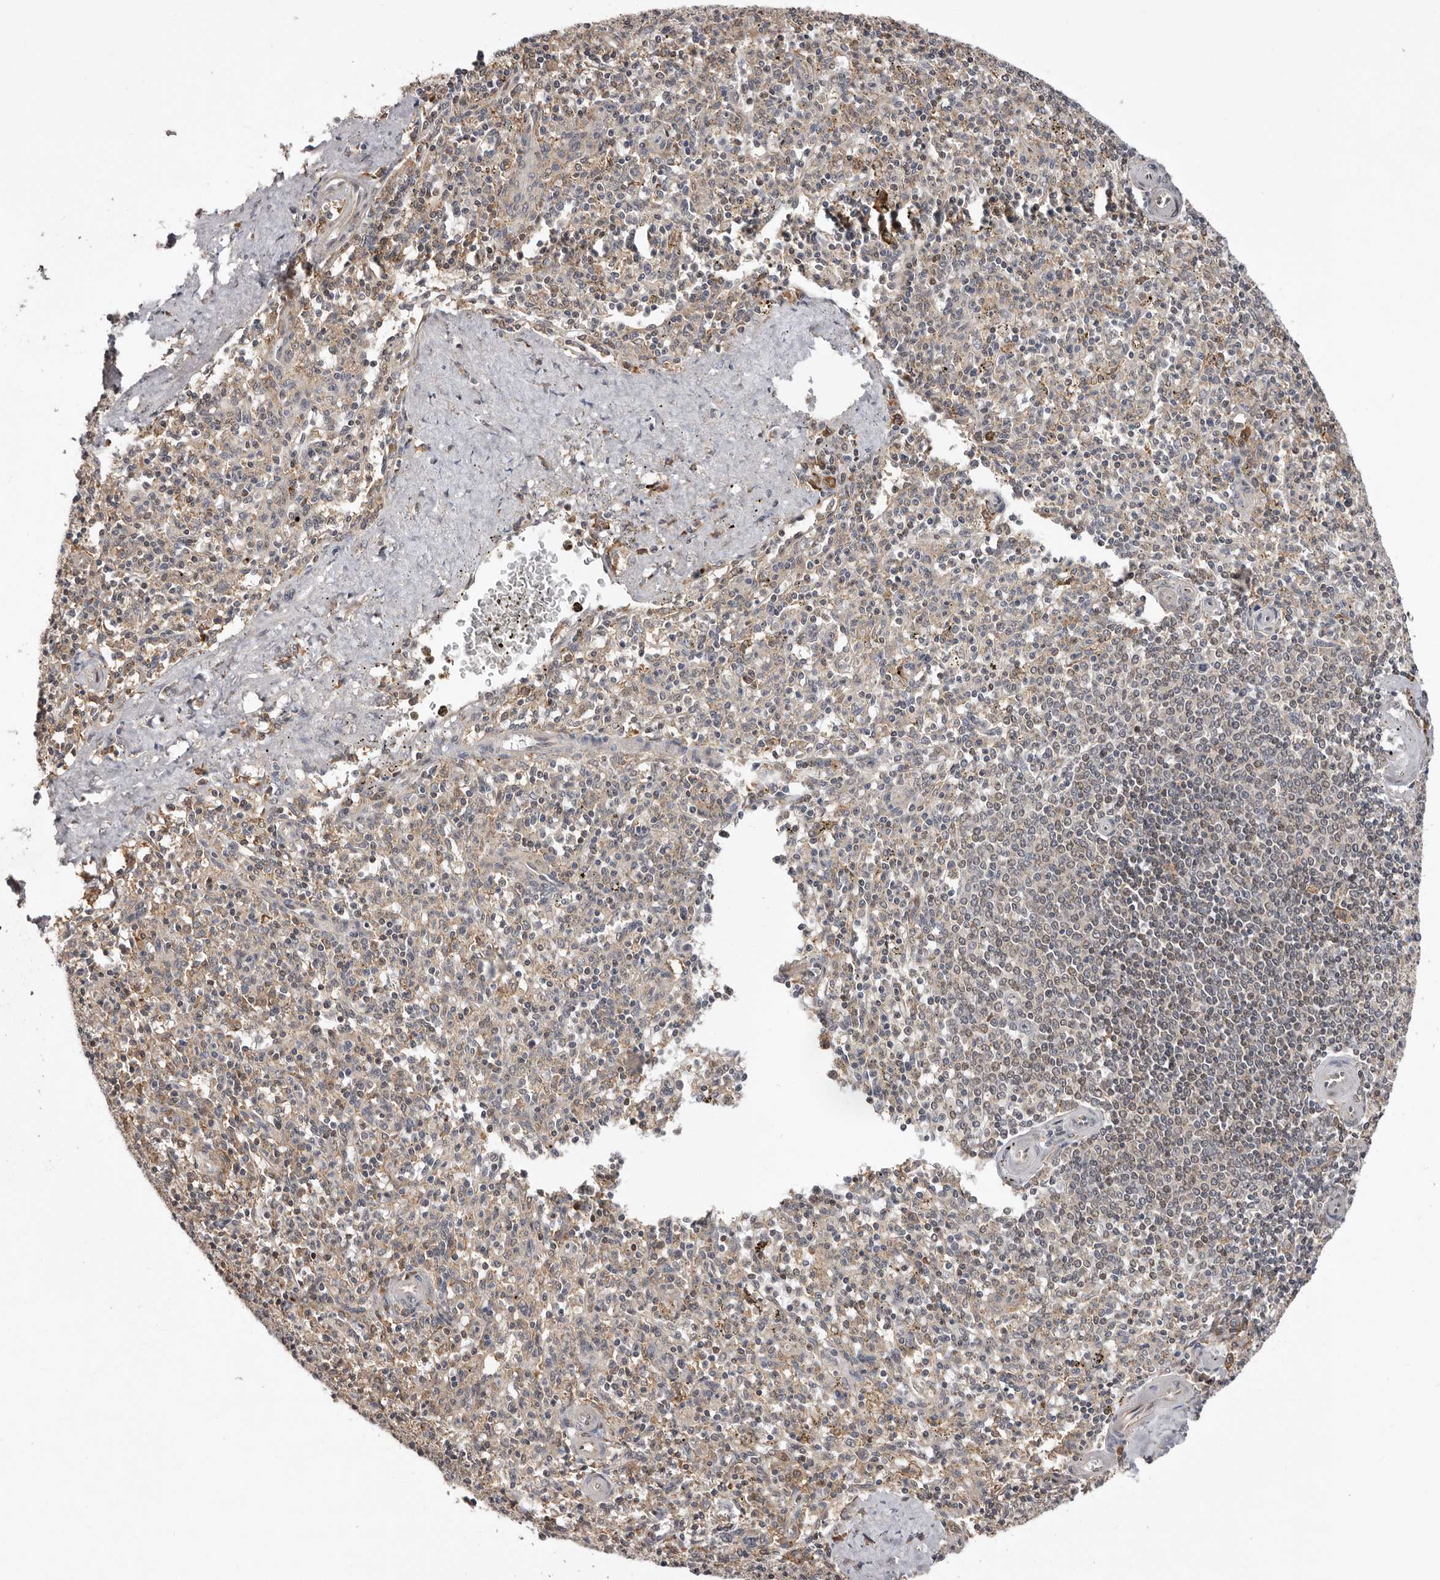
{"staining": {"intensity": "weak", "quantity": "<25%", "location": "cytoplasmic/membranous"}, "tissue": "spleen", "cell_type": "Cells in red pulp", "image_type": "normal", "snomed": [{"axis": "morphology", "description": "Normal tissue, NOS"}, {"axis": "topography", "description": "Spleen"}], "caption": "Immunohistochemistry (IHC) photomicrograph of normal human spleen stained for a protein (brown), which exhibits no staining in cells in red pulp. Nuclei are stained in blue.", "gene": "RRM2B", "patient": {"sex": "male", "age": 72}}